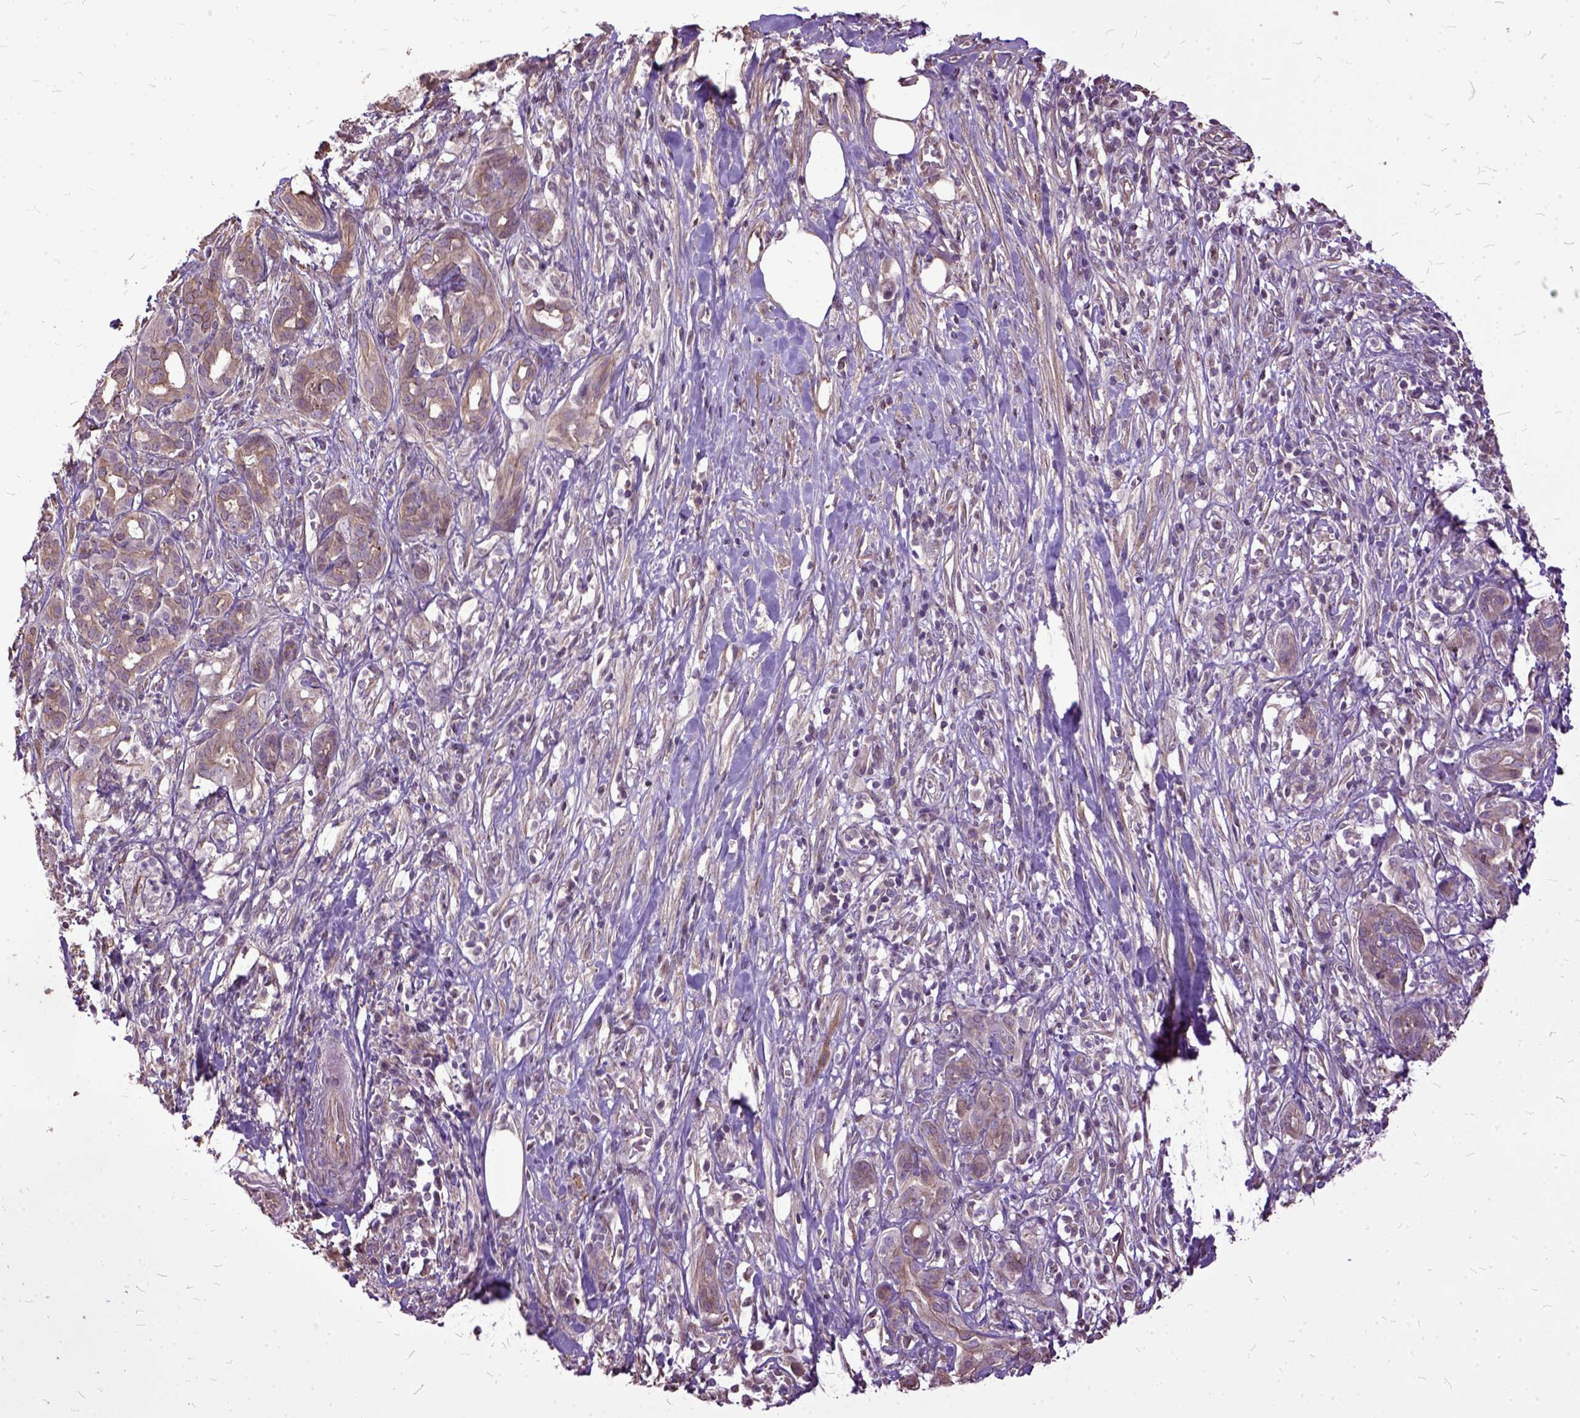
{"staining": {"intensity": "weak", "quantity": ">75%", "location": "cytoplasmic/membranous"}, "tissue": "pancreatic cancer", "cell_type": "Tumor cells", "image_type": "cancer", "snomed": [{"axis": "morphology", "description": "Adenocarcinoma, NOS"}, {"axis": "topography", "description": "Pancreas"}], "caption": "Immunohistochemistry (IHC) (DAB) staining of human pancreatic cancer displays weak cytoplasmic/membranous protein expression in about >75% of tumor cells.", "gene": "AREG", "patient": {"sex": "male", "age": 61}}